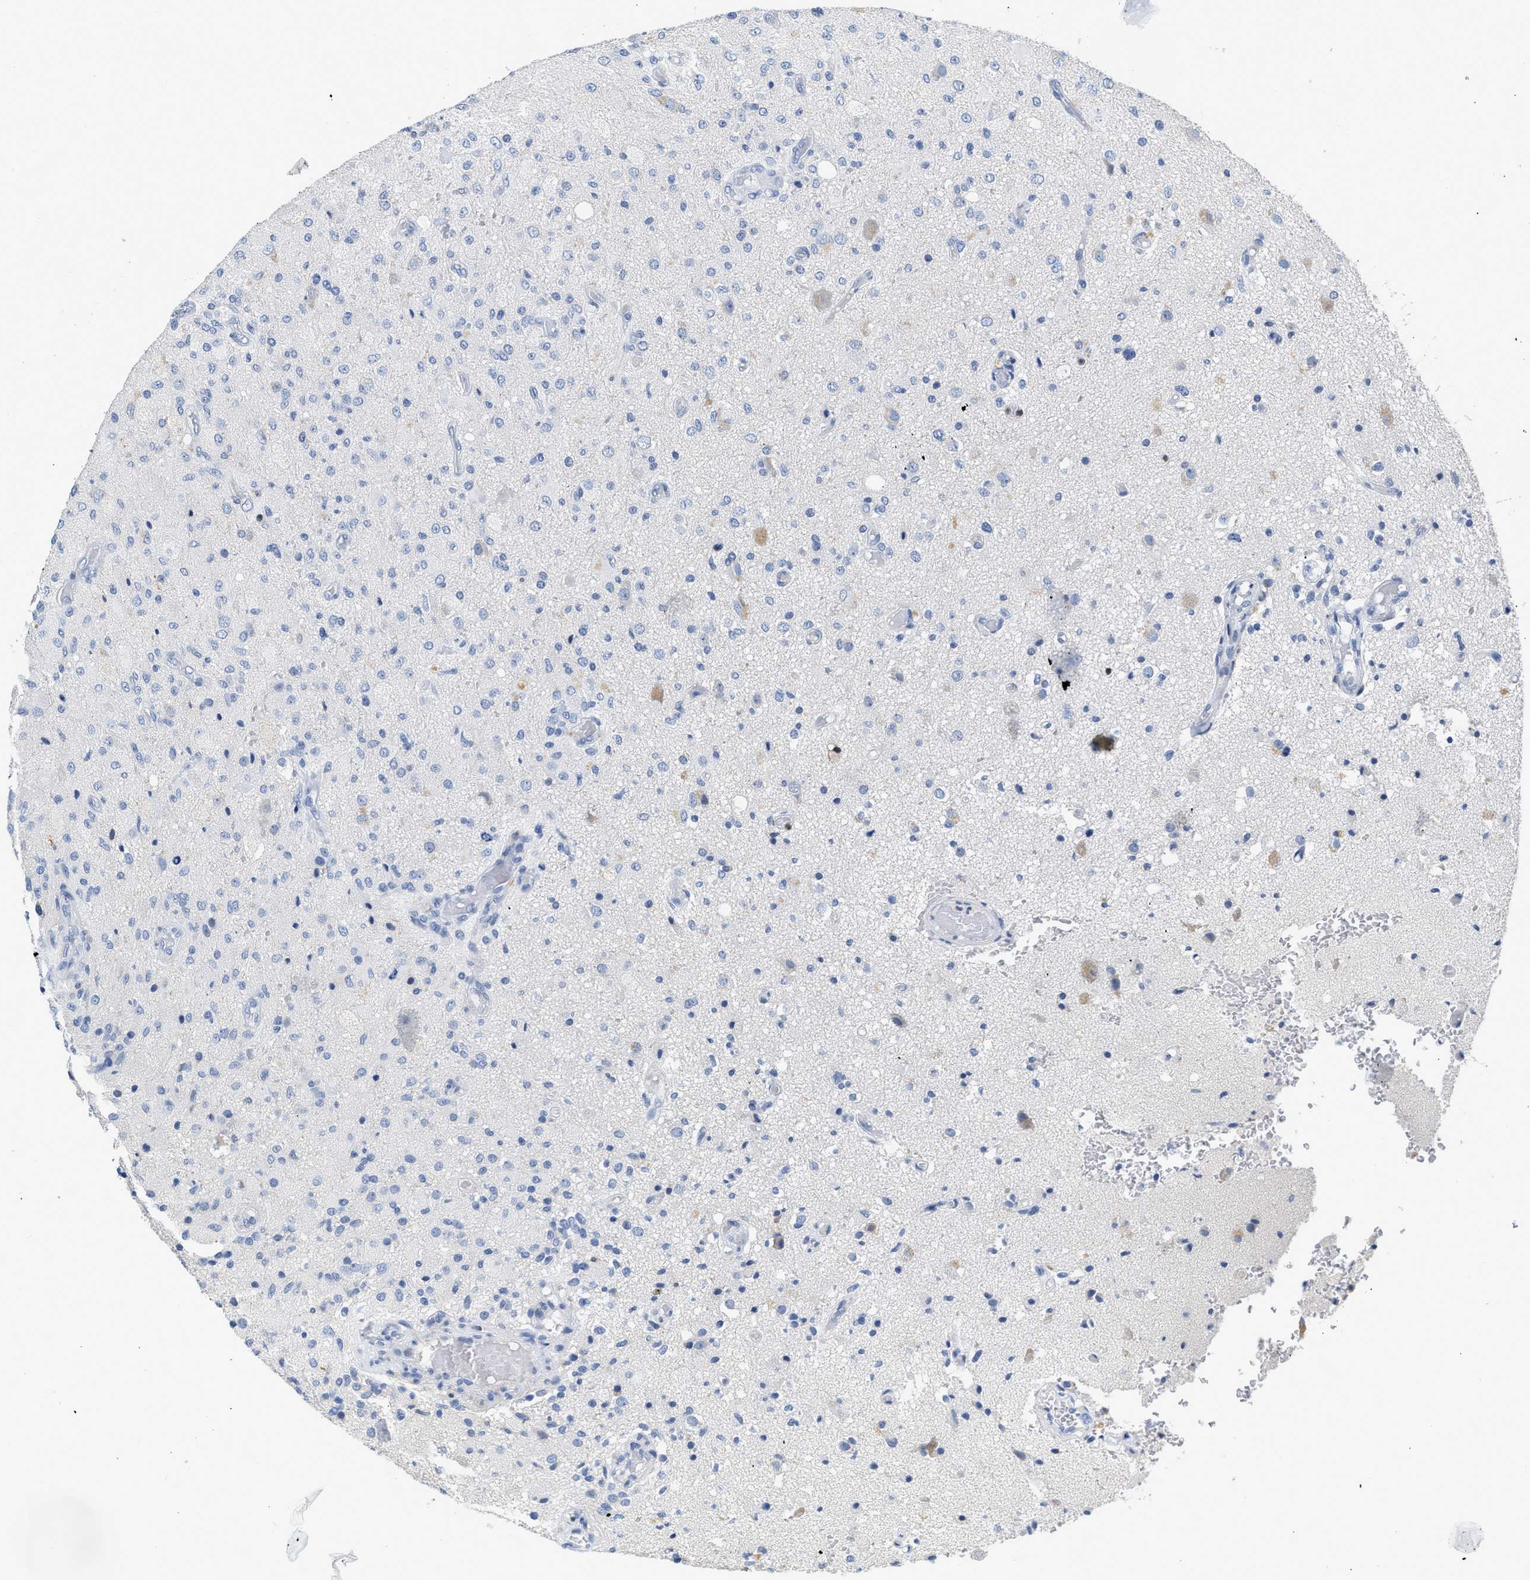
{"staining": {"intensity": "negative", "quantity": "none", "location": "none"}, "tissue": "glioma", "cell_type": "Tumor cells", "image_type": "cancer", "snomed": [{"axis": "morphology", "description": "Normal tissue, NOS"}, {"axis": "morphology", "description": "Glioma, malignant, High grade"}, {"axis": "topography", "description": "Cerebral cortex"}], "caption": "Protein analysis of malignant glioma (high-grade) demonstrates no significant positivity in tumor cells.", "gene": "SLIT2", "patient": {"sex": "male", "age": 77}}